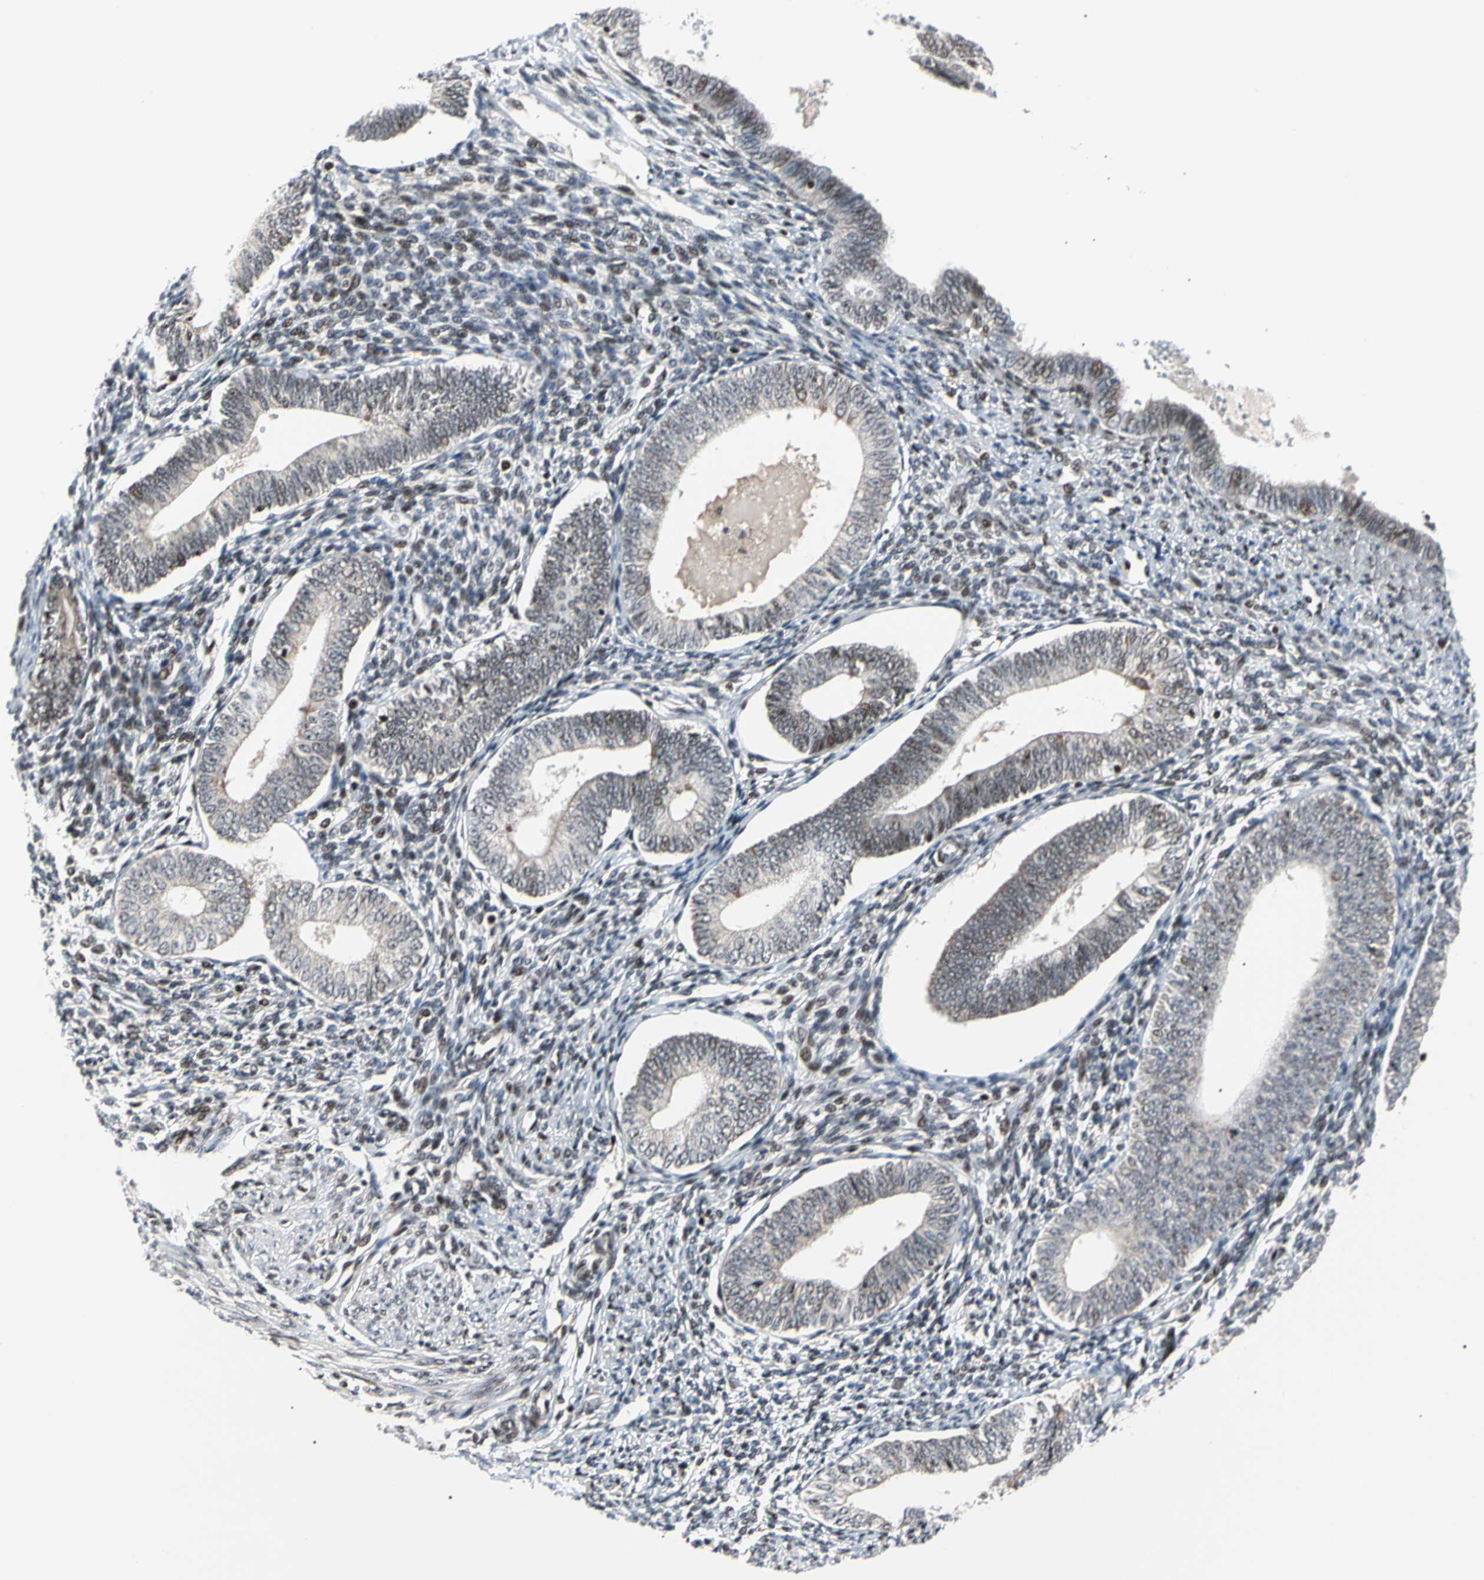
{"staining": {"intensity": "moderate", "quantity": "25%-75%", "location": "nuclear"}, "tissue": "endometrium", "cell_type": "Cells in endometrial stroma", "image_type": "normal", "snomed": [{"axis": "morphology", "description": "Normal tissue, NOS"}, {"axis": "topography", "description": "Endometrium"}], "caption": "Moderate nuclear expression for a protein is present in about 25%-75% of cells in endometrial stroma of normal endometrium using immunohistochemistry.", "gene": "E2F1", "patient": {"sex": "female", "age": 82}}